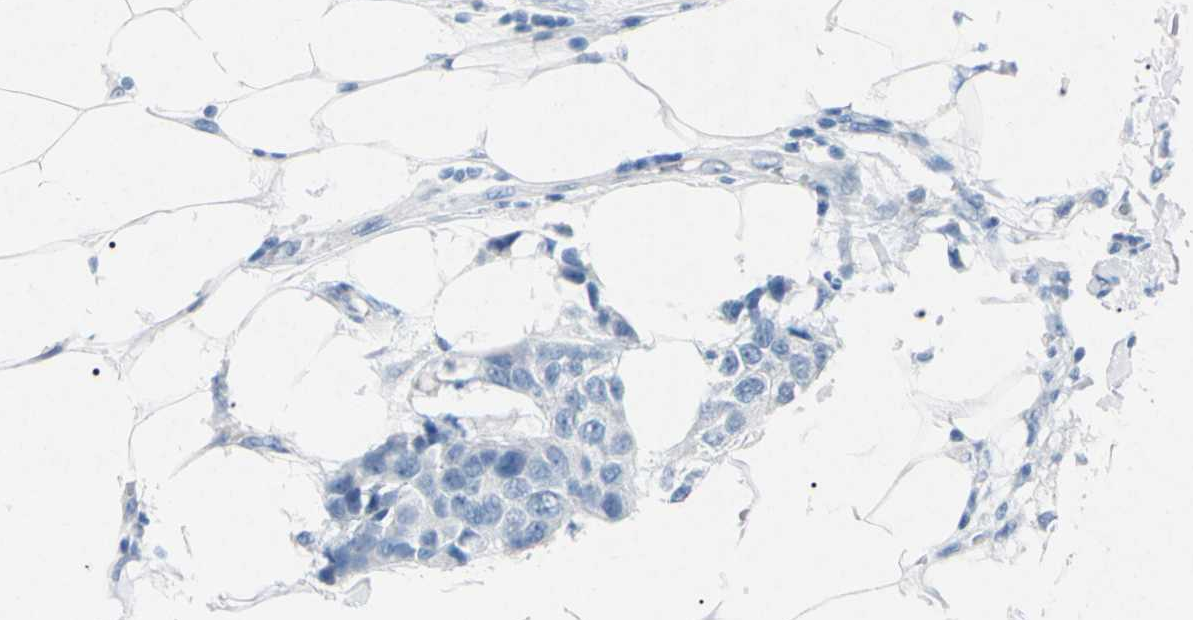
{"staining": {"intensity": "negative", "quantity": "none", "location": "none"}, "tissue": "breast cancer", "cell_type": "Tumor cells", "image_type": "cancer", "snomed": [{"axis": "morphology", "description": "Normal tissue, NOS"}, {"axis": "morphology", "description": "Duct carcinoma"}, {"axis": "topography", "description": "Breast"}], "caption": "Human breast cancer (invasive ductal carcinoma) stained for a protein using IHC demonstrates no positivity in tumor cells.", "gene": "ELN", "patient": {"sex": "female", "age": 39}}